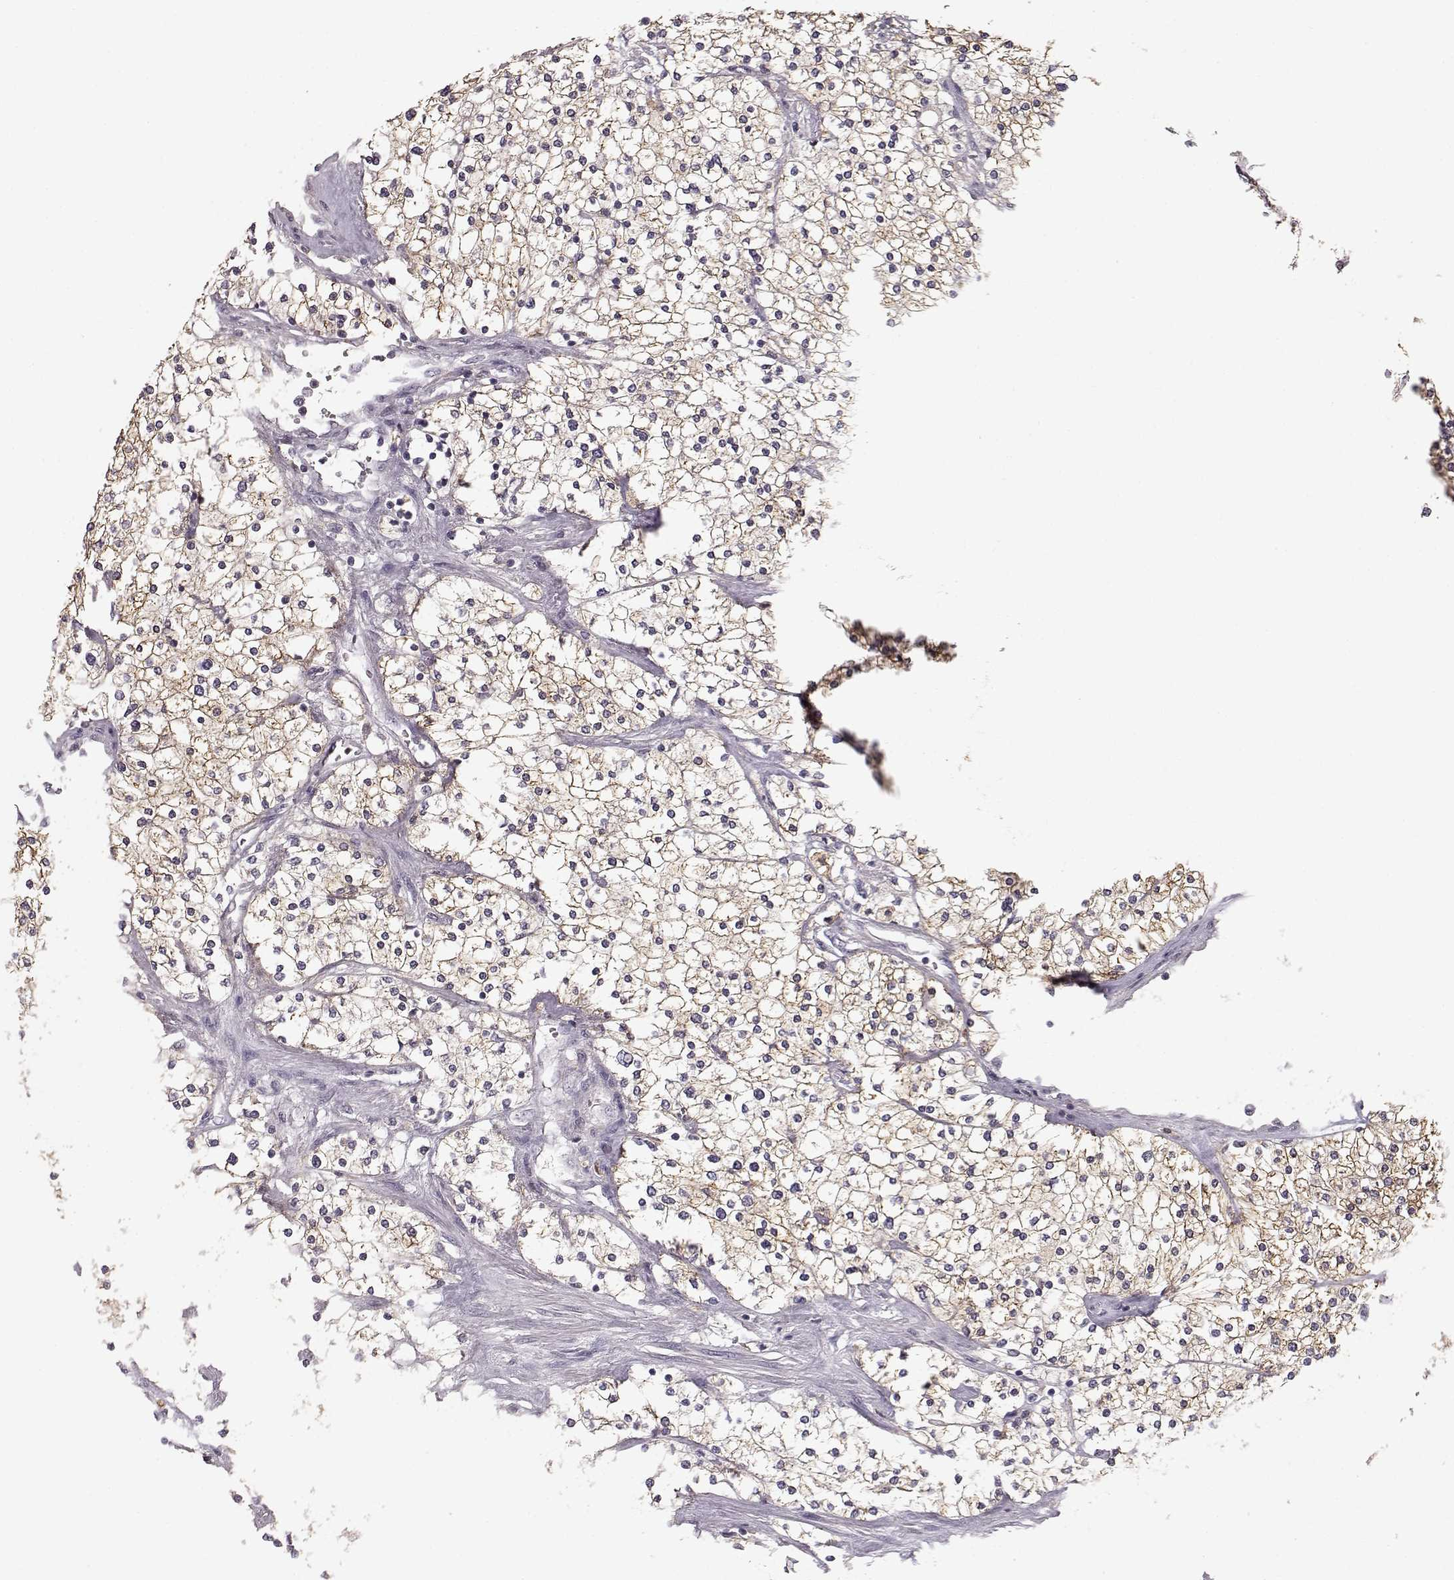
{"staining": {"intensity": "moderate", "quantity": ">75%", "location": "cytoplasmic/membranous"}, "tissue": "renal cancer", "cell_type": "Tumor cells", "image_type": "cancer", "snomed": [{"axis": "morphology", "description": "Adenocarcinoma, NOS"}, {"axis": "topography", "description": "Kidney"}], "caption": "This histopathology image displays renal adenocarcinoma stained with IHC to label a protein in brown. The cytoplasmic/membranous of tumor cells show moderate positivity for the protein. Nuclei are counter-stained blue.", "gene": "GHR", "patient": {"sex": "male", "age": 80}}